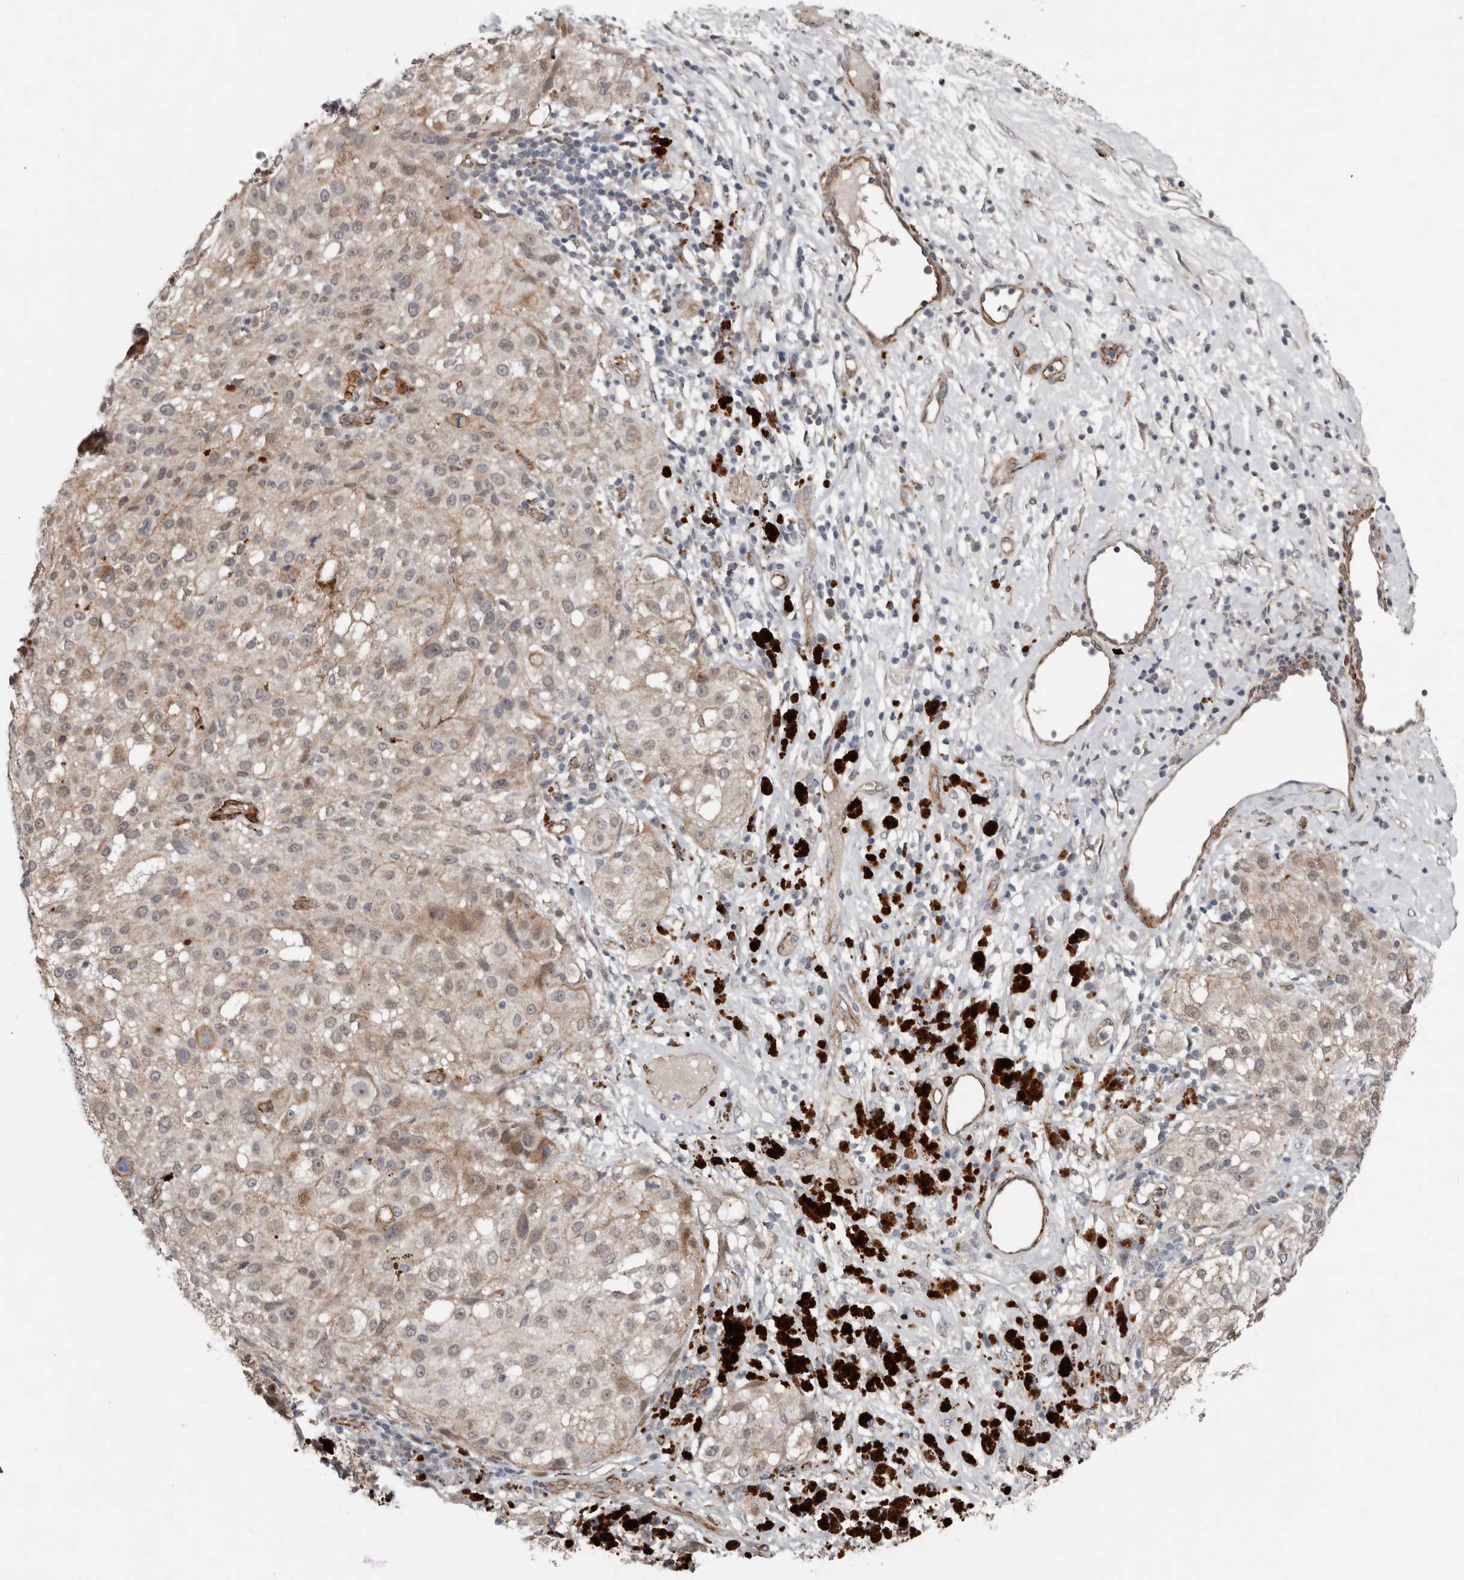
{"staining": {"intensity": "weak", "quantity": ">75%", "location": "cytoplasmic/membranous"}, "tissue": "melanoma", "cell_type": "Tumor cells", "image_type": "cancer", "snomed": [{"axis": "morphology", "description": "Necrosis, NOS"}, {"axis": "morphology", "description": "Malignant melanoma, NOS"}, {"axis": "topography", "description": "Skin"}], "caption": "Protein expression analysis of human melanoma reveals weak cytoplasmic/membranous staining in approximately >75% of tumor cells.", "gene": "RANBP17", "patient": {"sex": "female", "age": 87}}